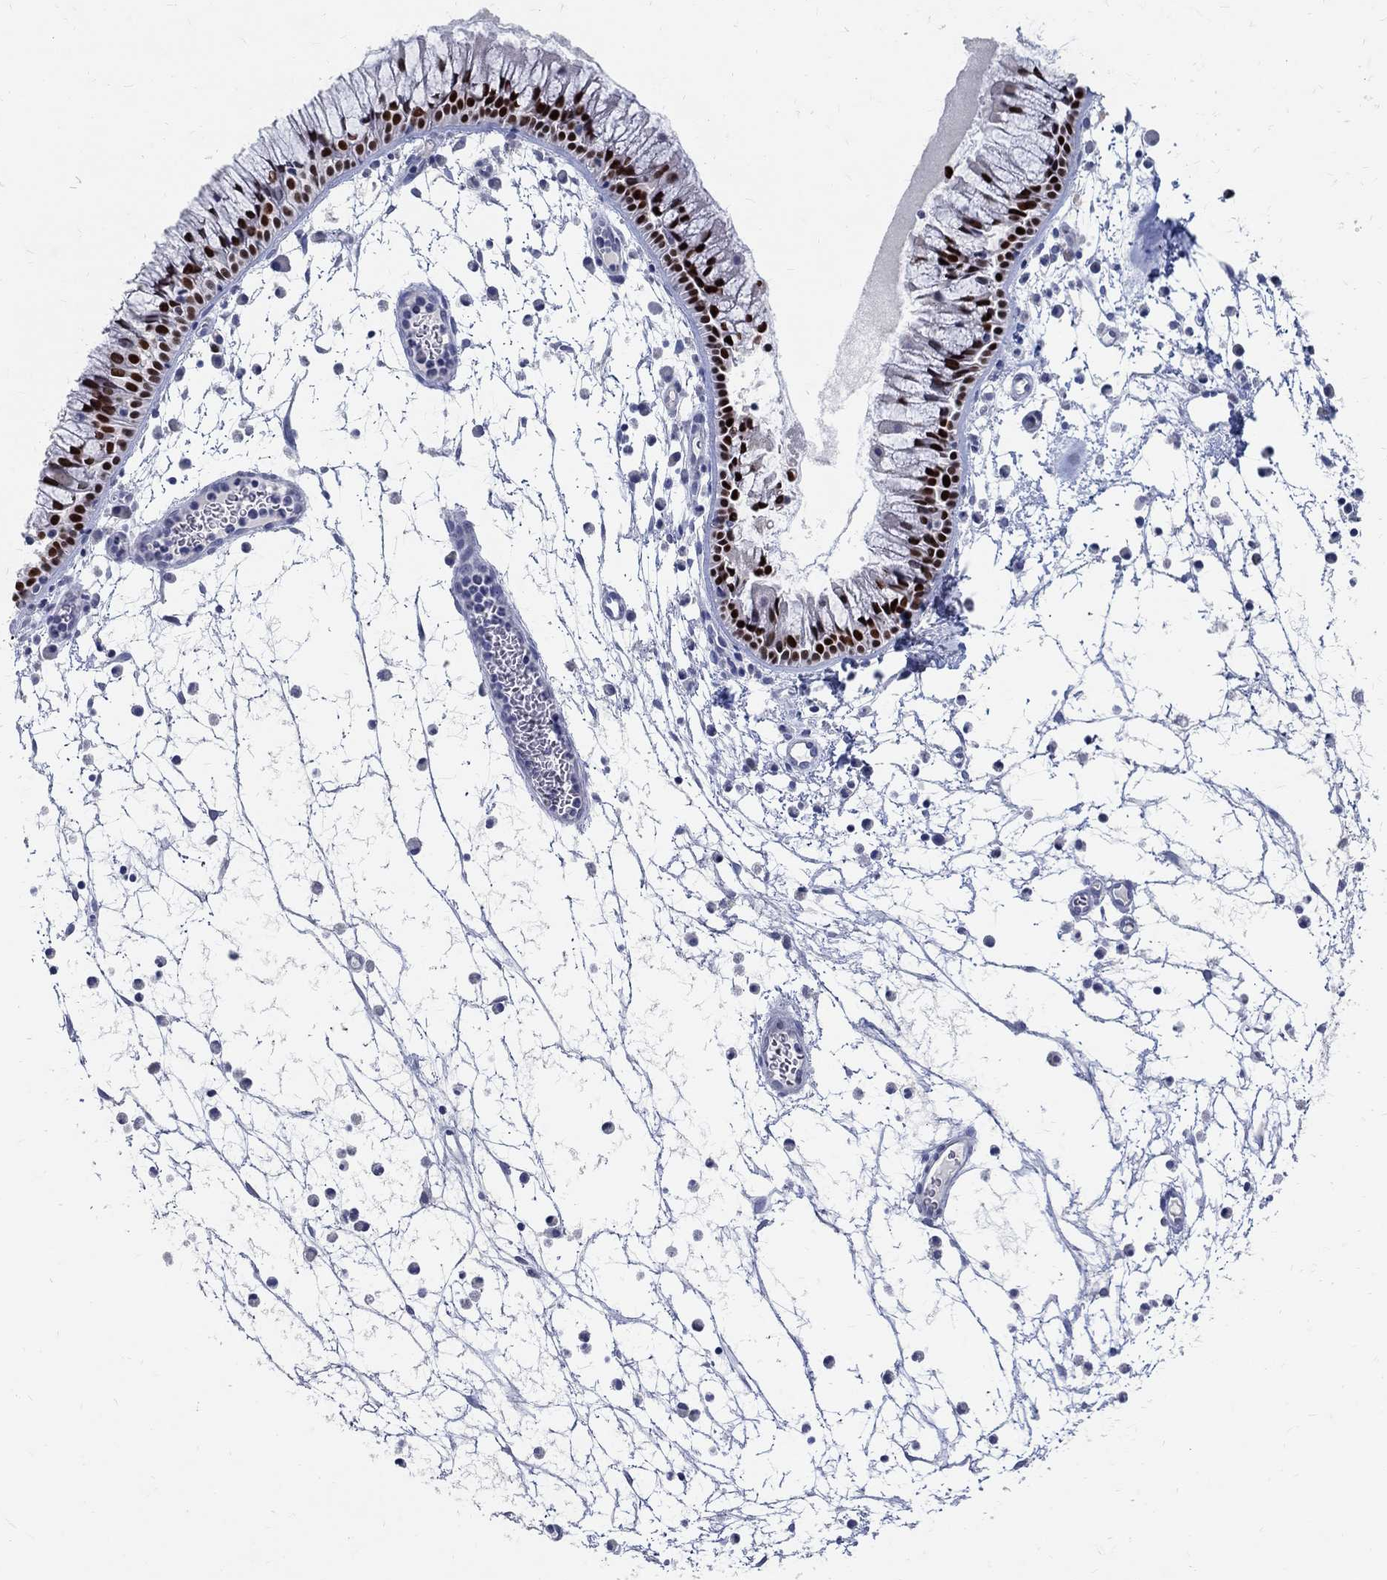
{"staining": {"intensity": "strong", "quantity": ">75%", "location": "nuclear"}, "tissue": "nasopharynx", "cell_type": "Respiratory epithelial cells", "image_type": "normal", "snomed": [{"axis": "morphology", "description": "Normal tissue, NOS"}, {"axis": "topography", "description": "Nasopharynx"}], "caption": "Immunohistochemistry (IHC) (DAB (3,3'-diaminobenzidine)) staining of normal human nasopharynx exhibits strong nuclear protein staining in approximately >75% of respiratory epithelial cells.", "gene": "SOX2", "patient": {"sex": "female", "age": 73}}